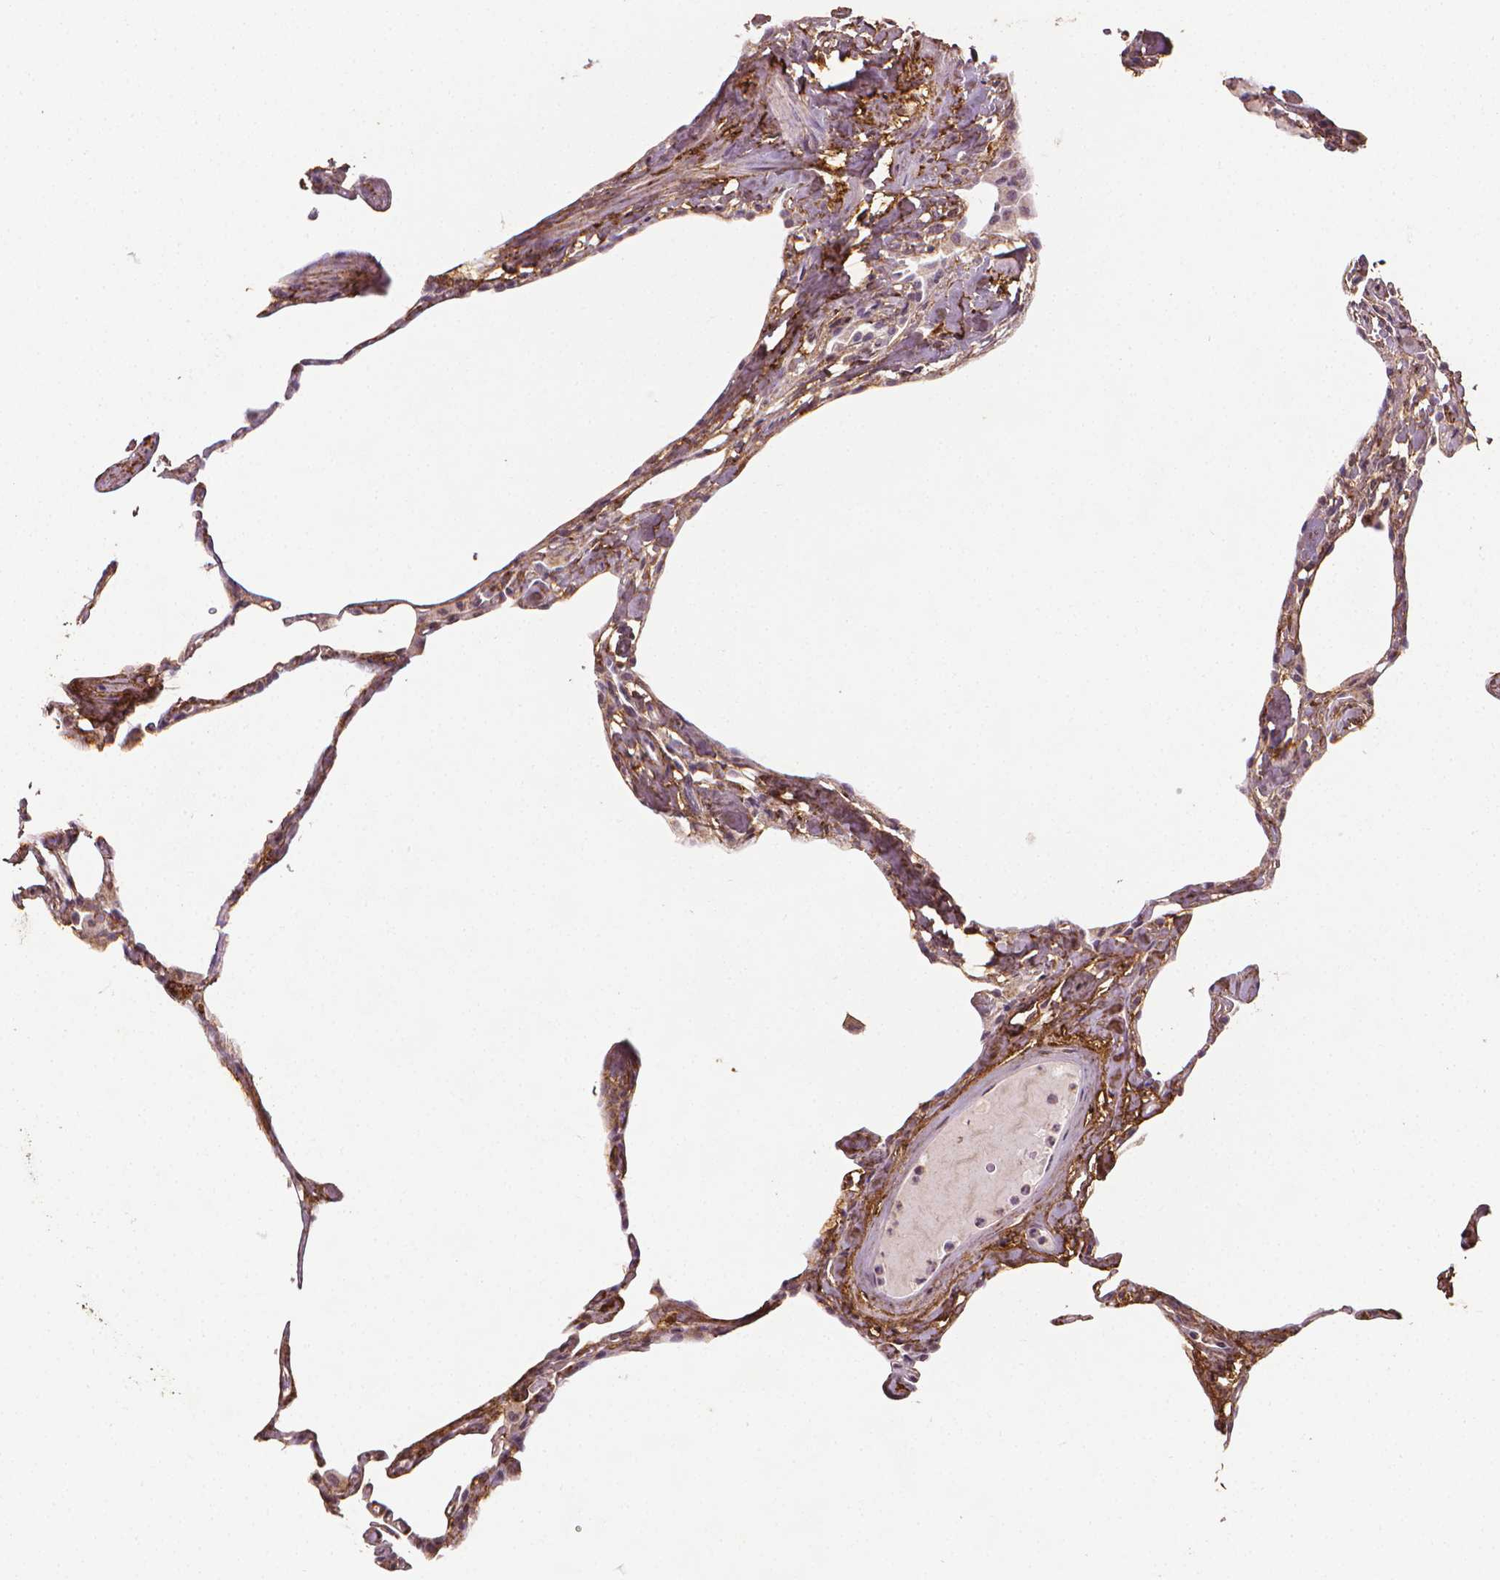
{"staining": {"intensity": "moderate", "quantity": "25%-75%", "location": "cytoplasmic/membranous,nuclear"}, "tissue": "lung", "cell_type": "Alveolar cells", "image_type": "normal", "snomed": [{"axis": "morphology", "description": "Normal tissue, NOS"}, {"axis": "topography", "description": "Lung"}], "caption": "A brown stain labels moderate cytoplasmic/membranous,nuclear staining of a protein in alveolar cells of unremarkable human lung. (DAB IHC, brown staining for protein, blue staining for nuclei).", "gene": "DCN", "patient": {"sex": "male", "age": 65}}